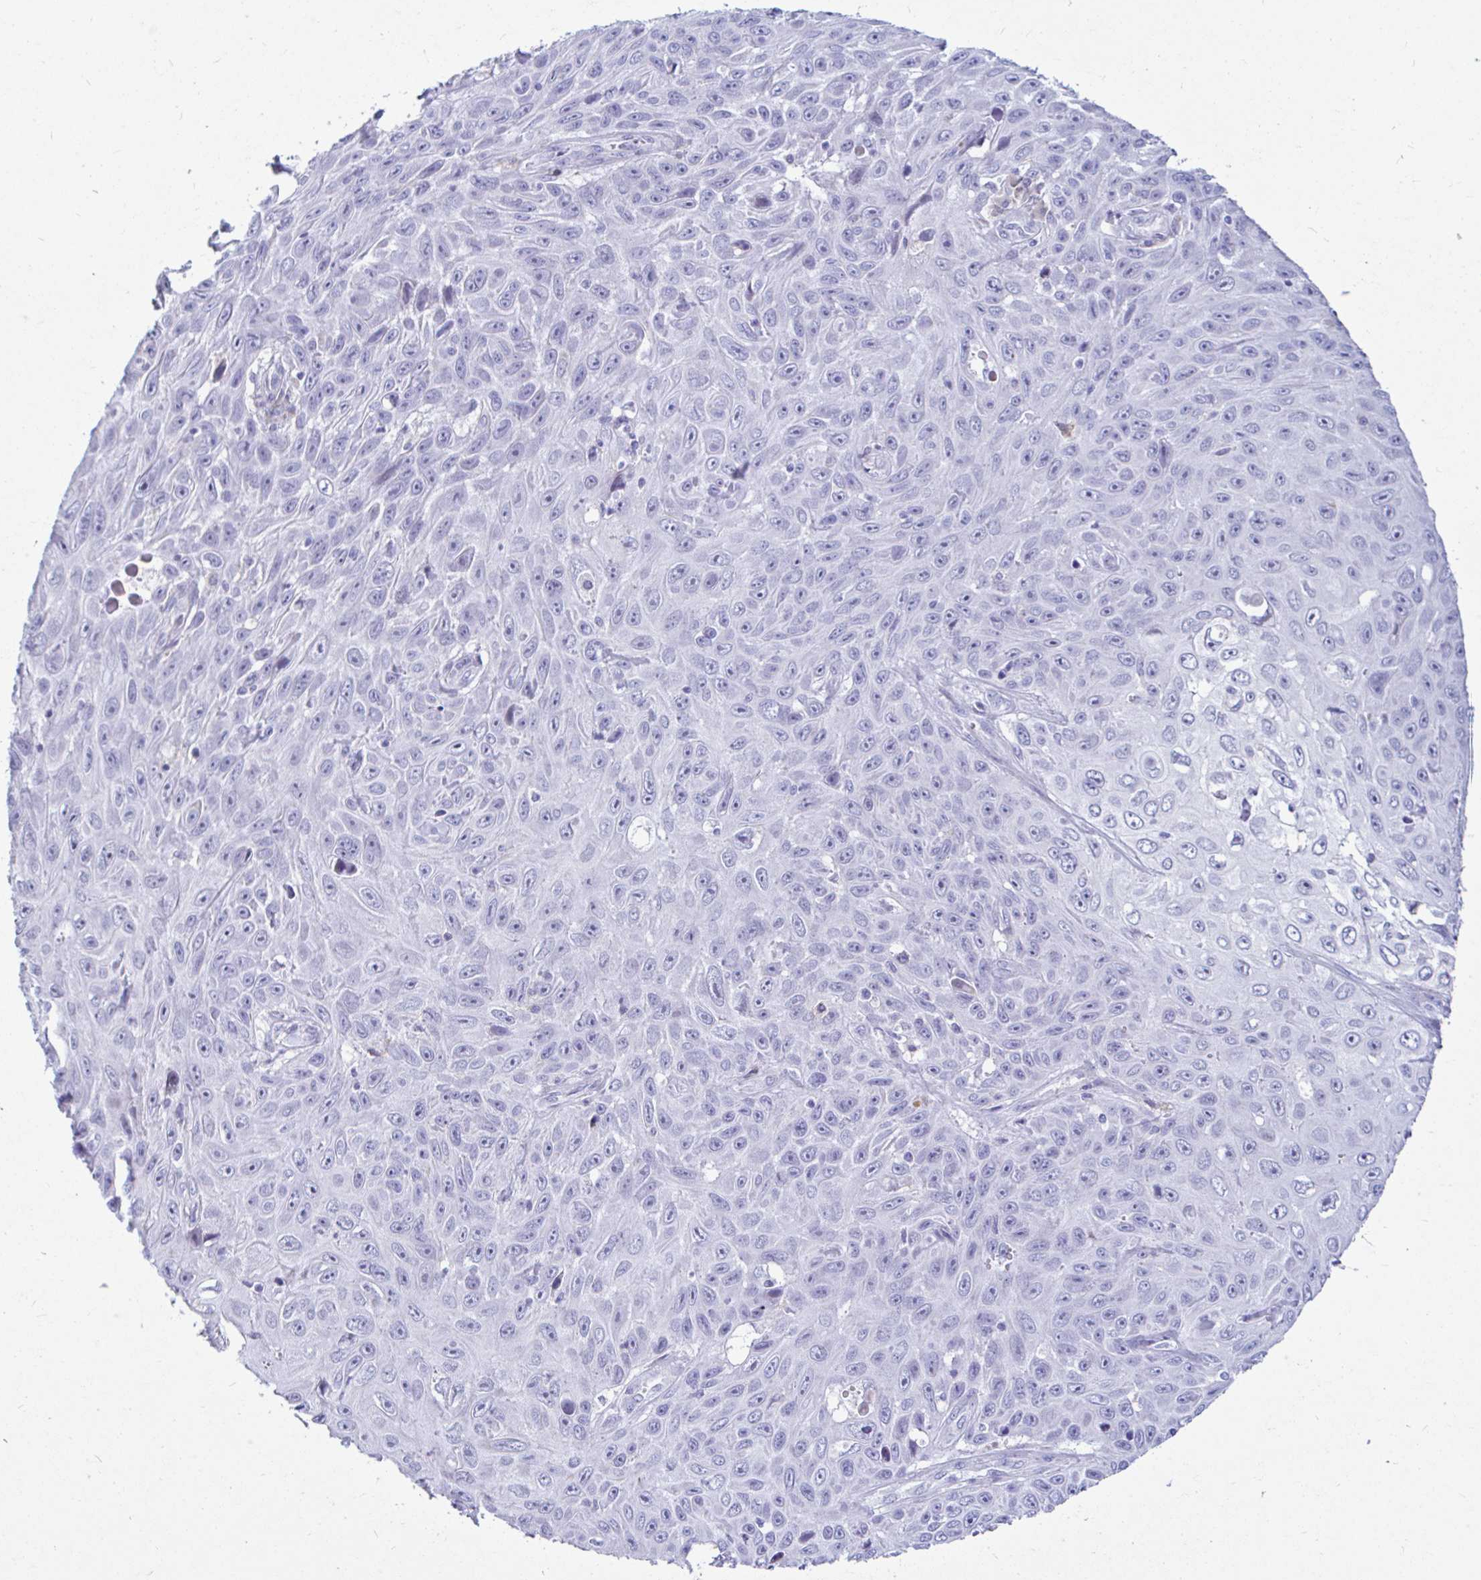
{"staining": {"intensity": "negative", "quantity": "none", "location": "none"}, "tissue": "skin cancer", "cell_type": "Tumor cells", "image_type": "cancer", "snomed": [{"axis": "morphology", "description": "Squamous cell carcinoma, NOS"}, {"axis": "topography", "description": "Skin"}], "caption": "Human skin cancer stained for a protein using immunohistochemistry (IHC) demonstrates no expression in tumor cells.", "gene": "NBPF3", "patient": {"sex": "male", "age": 82}}